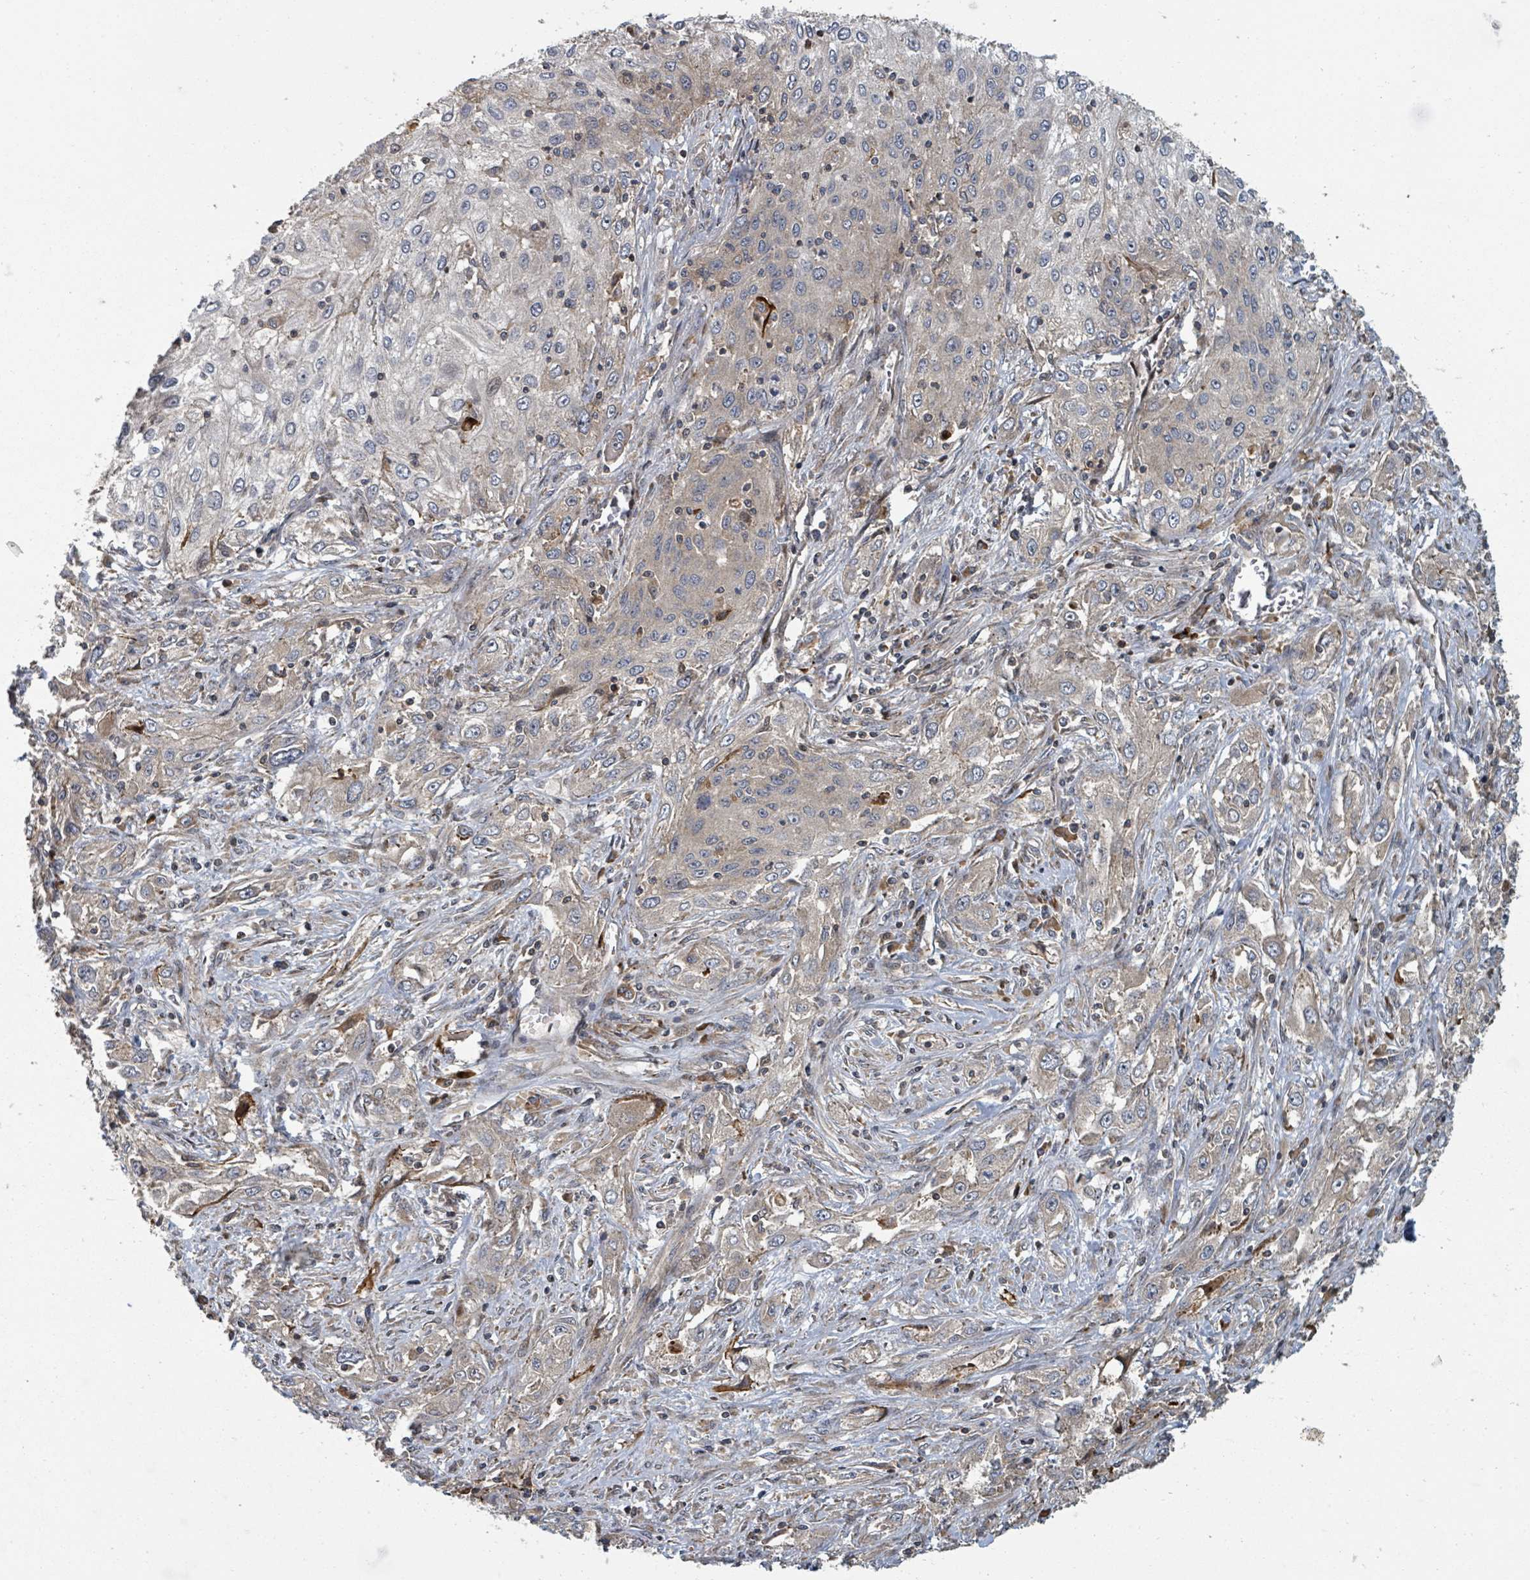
{"staining": {"intensity": "weak", "quantity": "<25%", "location": "cytoplasmic/membranous"}, "tissue": "lung cancer", "cell_type": "Tumor cells", "image_type": "cancer", "snomed": [{"axis": "morphology", "description": "Squamous cell carcinoma, NOS"}, {"axis": "topography", "description": "Lung"}], "caption": "Lung cancer (squamous cell carcinoma) was stained to show a protein in brown. There is no significant positivity in tumor cells.", "gene": "DPM1", "patient": {"sex": "female", "age": 69}}